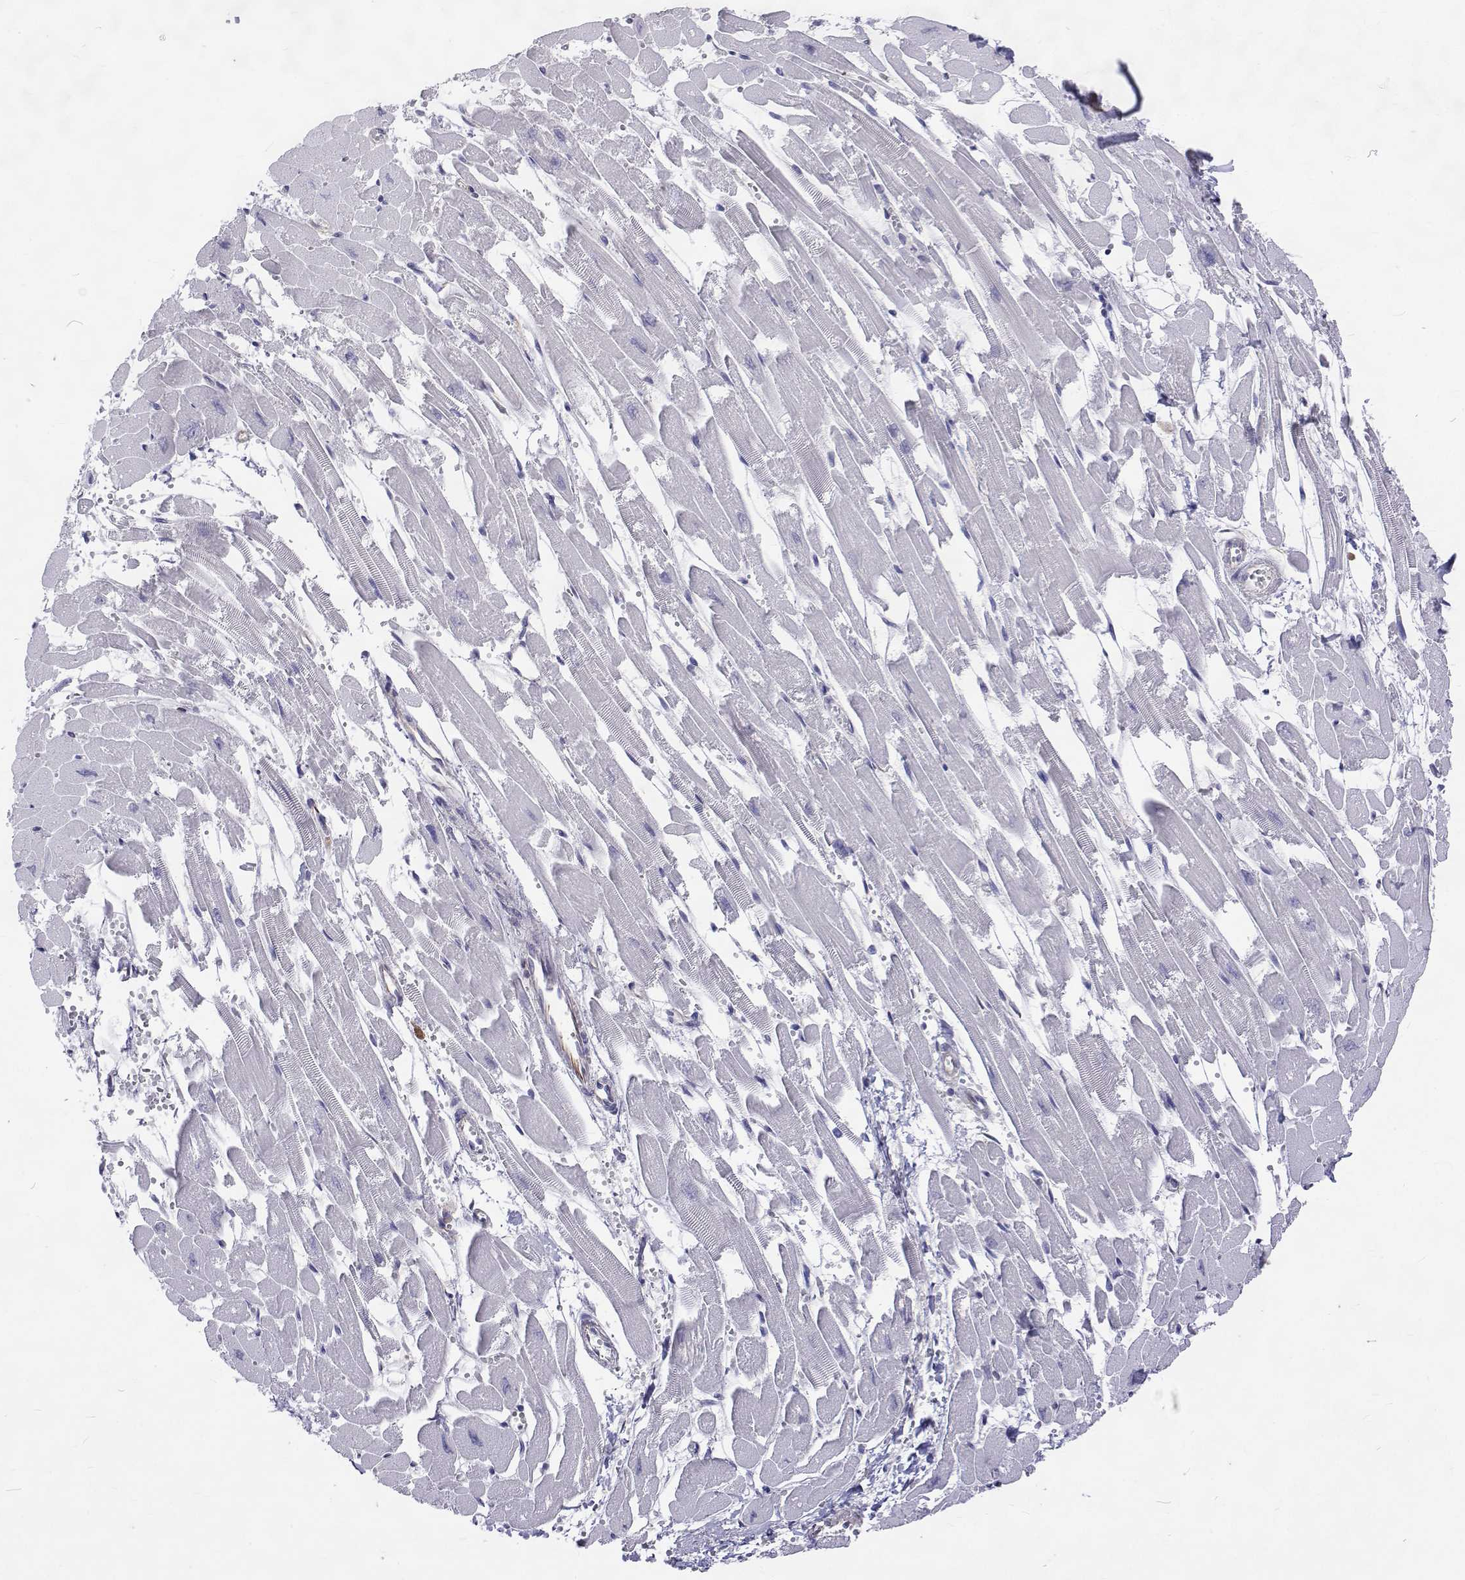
{"staining": {"intensity": "negative", "quantity": "none", "location": "none"}, "tissue": "heart muscle", "cell_type": "Cardiomyocytes", "image_type": "normal", "snomed": [{"axis": "morphology", "description": "Normal tissue, NOS"}, {"axis": "topography", "description": "Heart"}], "caption": "Cardiomyocytes are negative for brown protein staining in benign heart muscle. (DAB (3,3'-diaminobenzidine) immunohistochemistry (IHC), high magnification).", "gene": "OPRPN", "patient": {"sex": "female", "age": 52}}